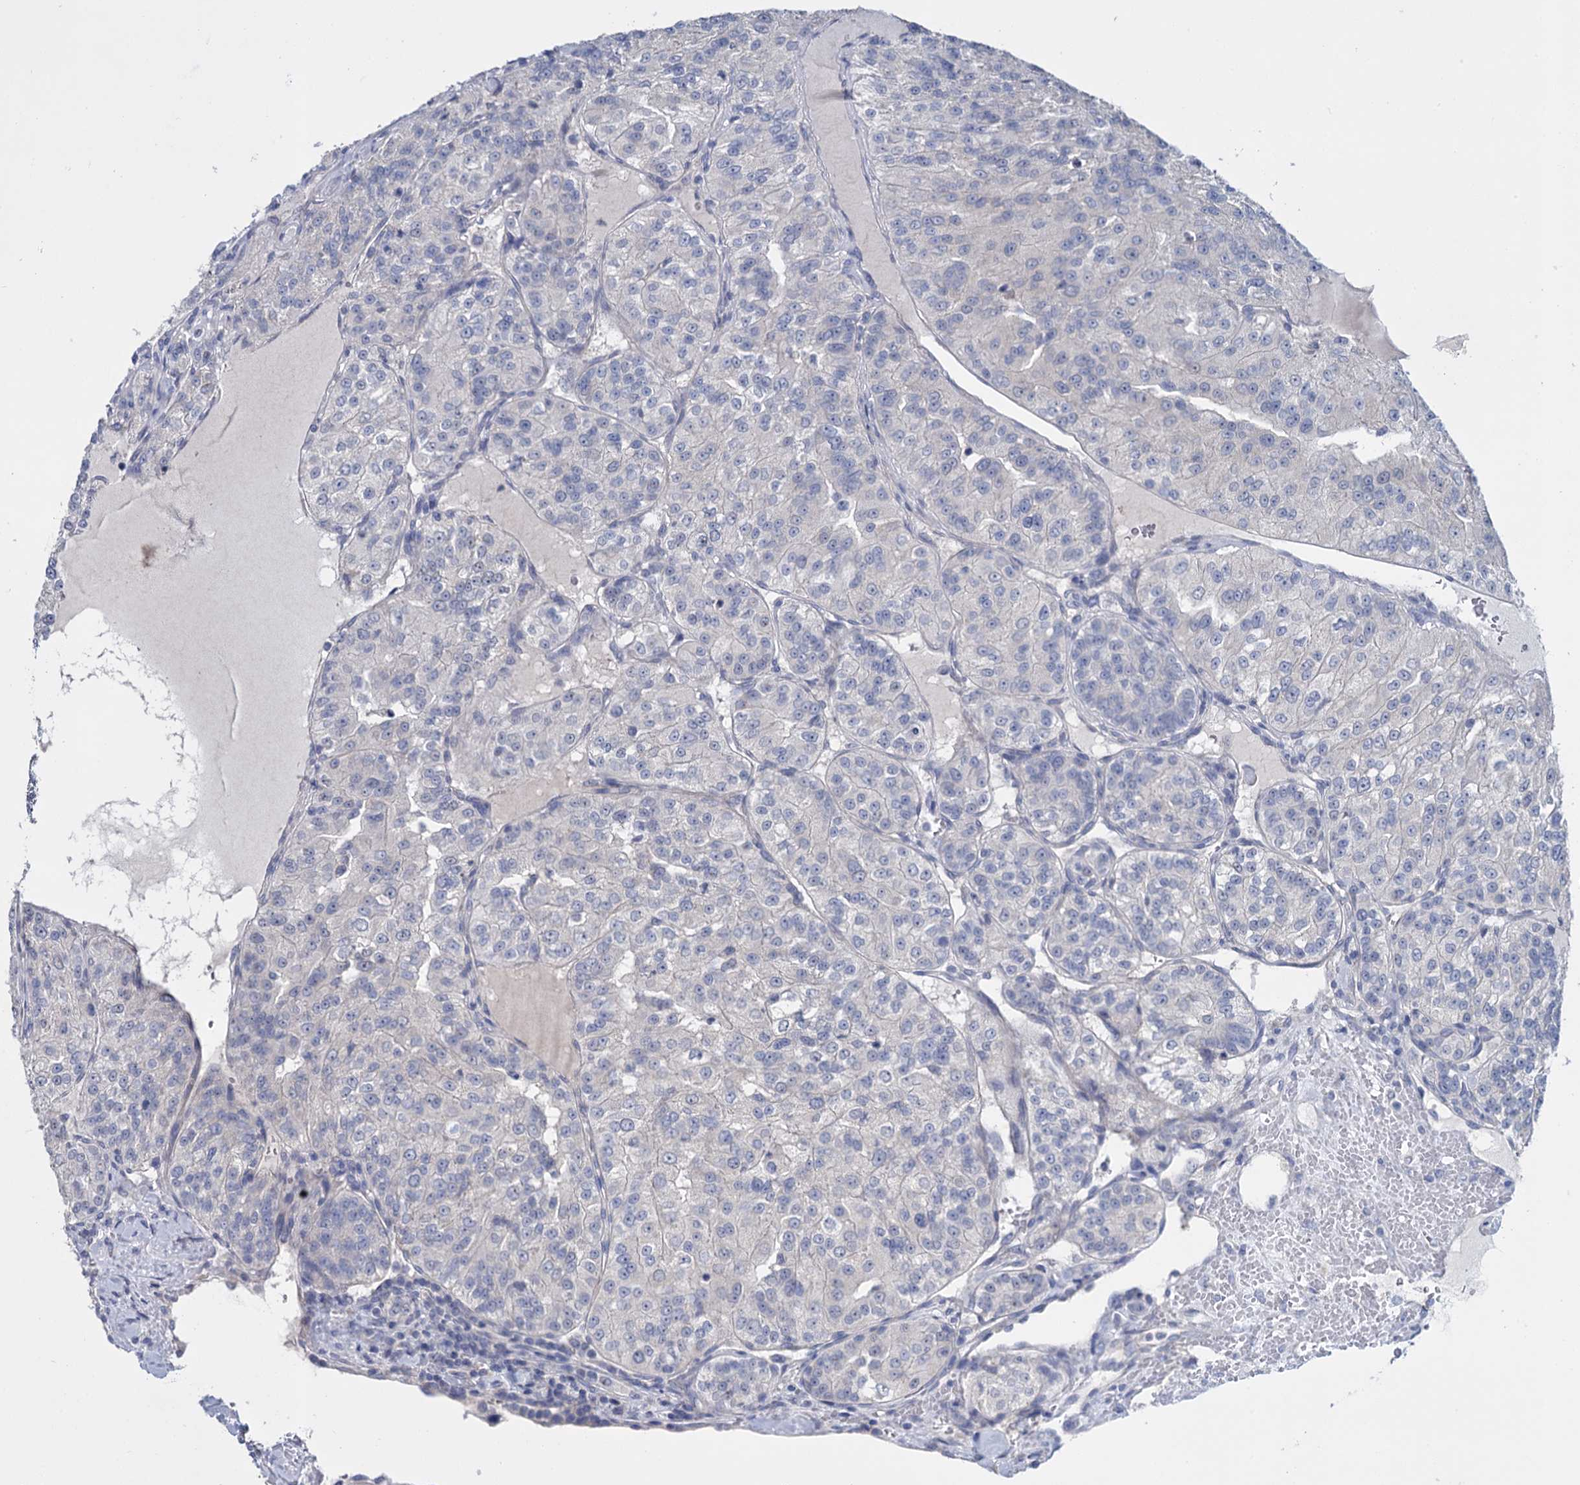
{"staining": {"intensity": "negative", "quantity": "none", "location": "none"}, "tissue": "renal cancer", "cell_type": "Tumor cells", "image_type": "cancer", "snomed": [{"axis": "morphology", "description": "Adenocarcinoma, NOS"}, {"axis": "topography", "description": "Kidney"}], "caption": "DAB immunohistochemical staining of human renal cancer demonstrates no significant expression in tumor cells.", "gene": "GSTM2", "patient": {"sex": "female", "age": 63}}